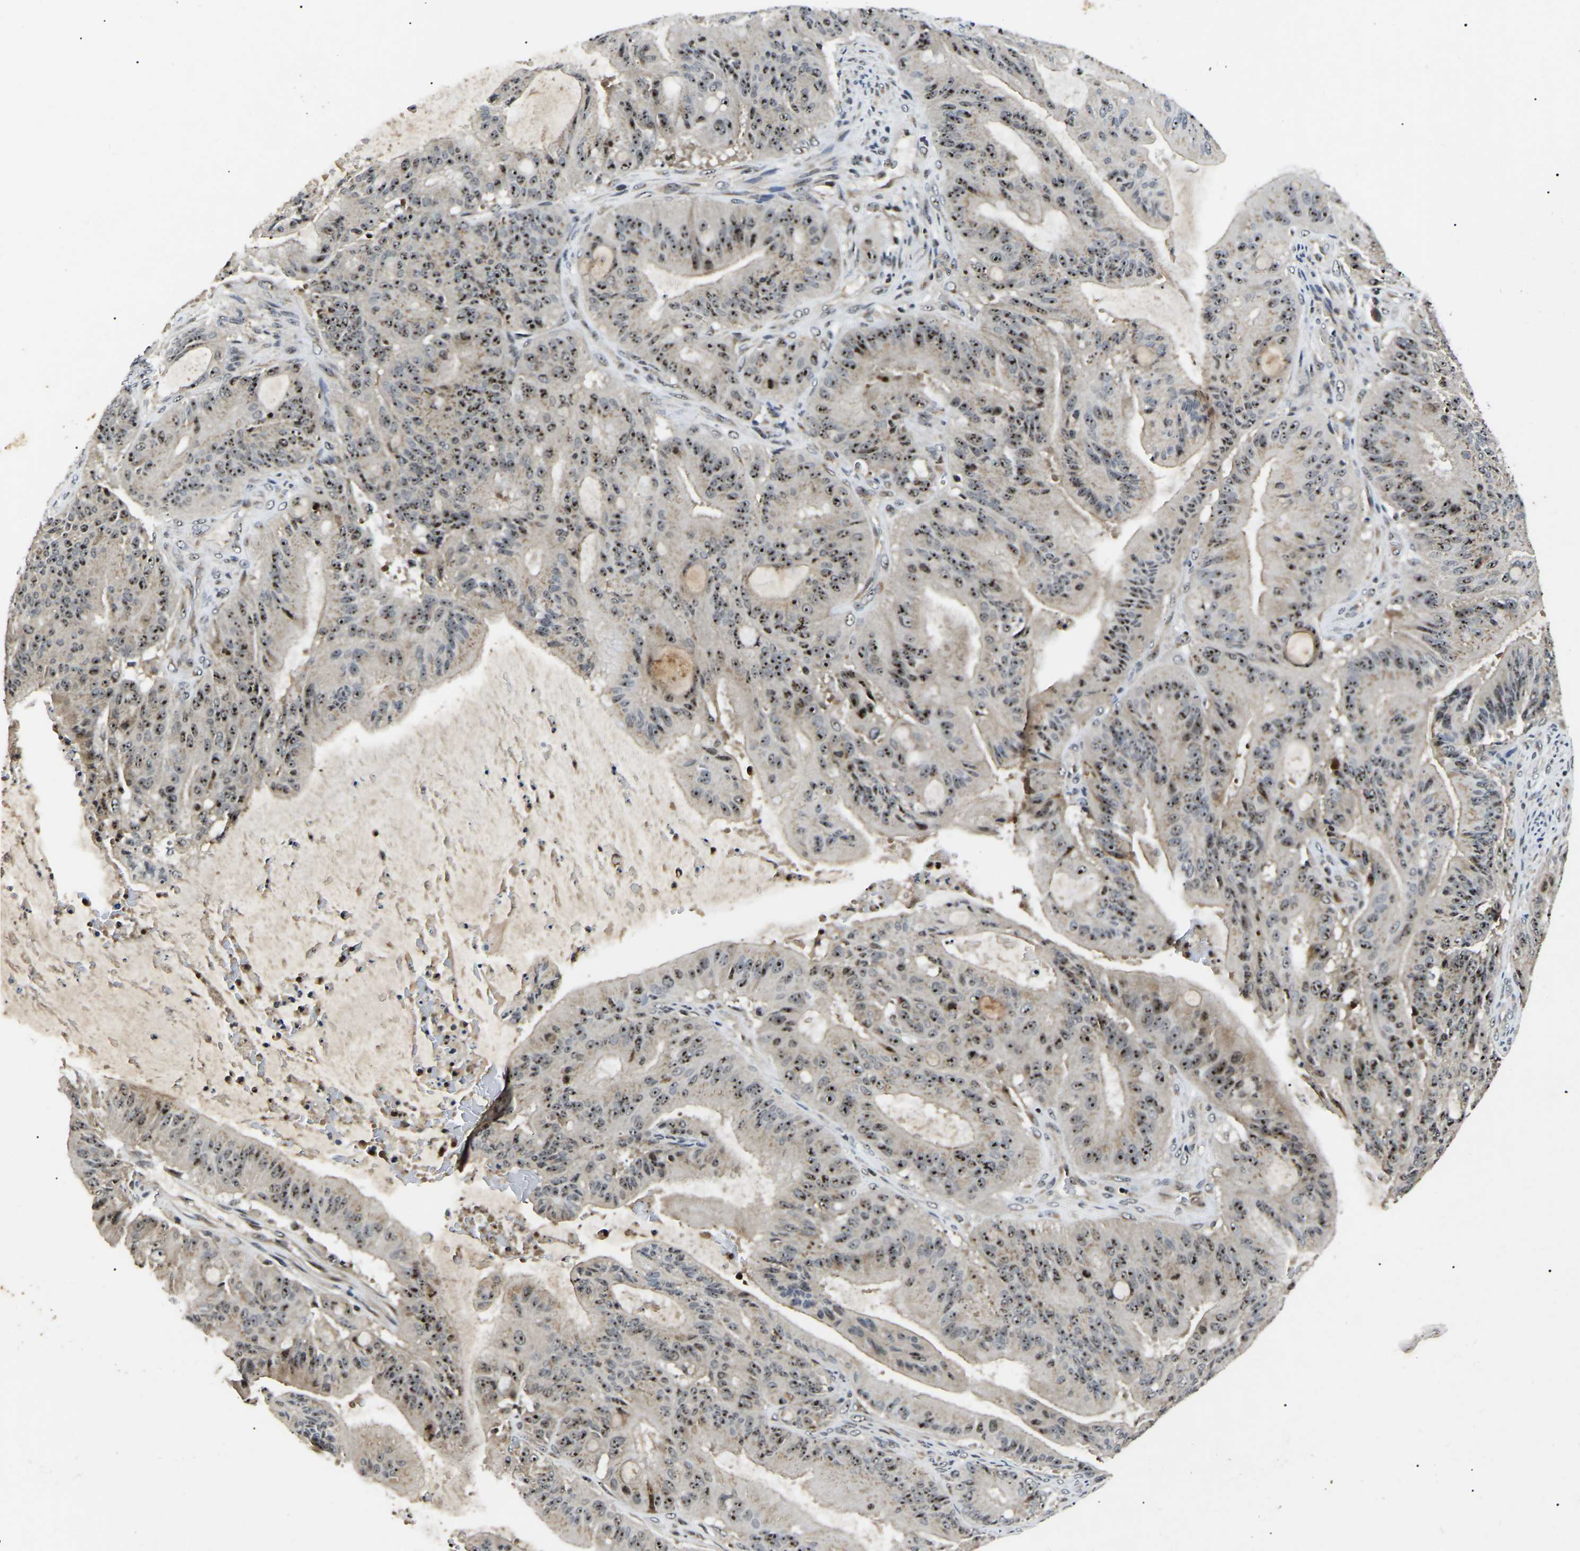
{"staining": {"intensity": "strong", "quantity": ">75%", "location": "nuclear"}, "tissue": "liver cancer", "cell_type": "Tumor cells", "image_type": "cancer", "snomed": [{"axis": "morphology", "description": "Normal tissue, NOS"}, {"axis": "morphology", "description": "Cholangiocarcinoma"}, {"axis": "topography", "description": "Liver"}, {"axis": "topography", "description": "Peripheral nerve tissue"}], "caption": "Liver cancer was stained to show a protein in brown. There is high levels of strong nuclear staining in approximately >75% of tumor cells.", "gene": "RBM28", "patient": {"sex": "female", "age": 73}}